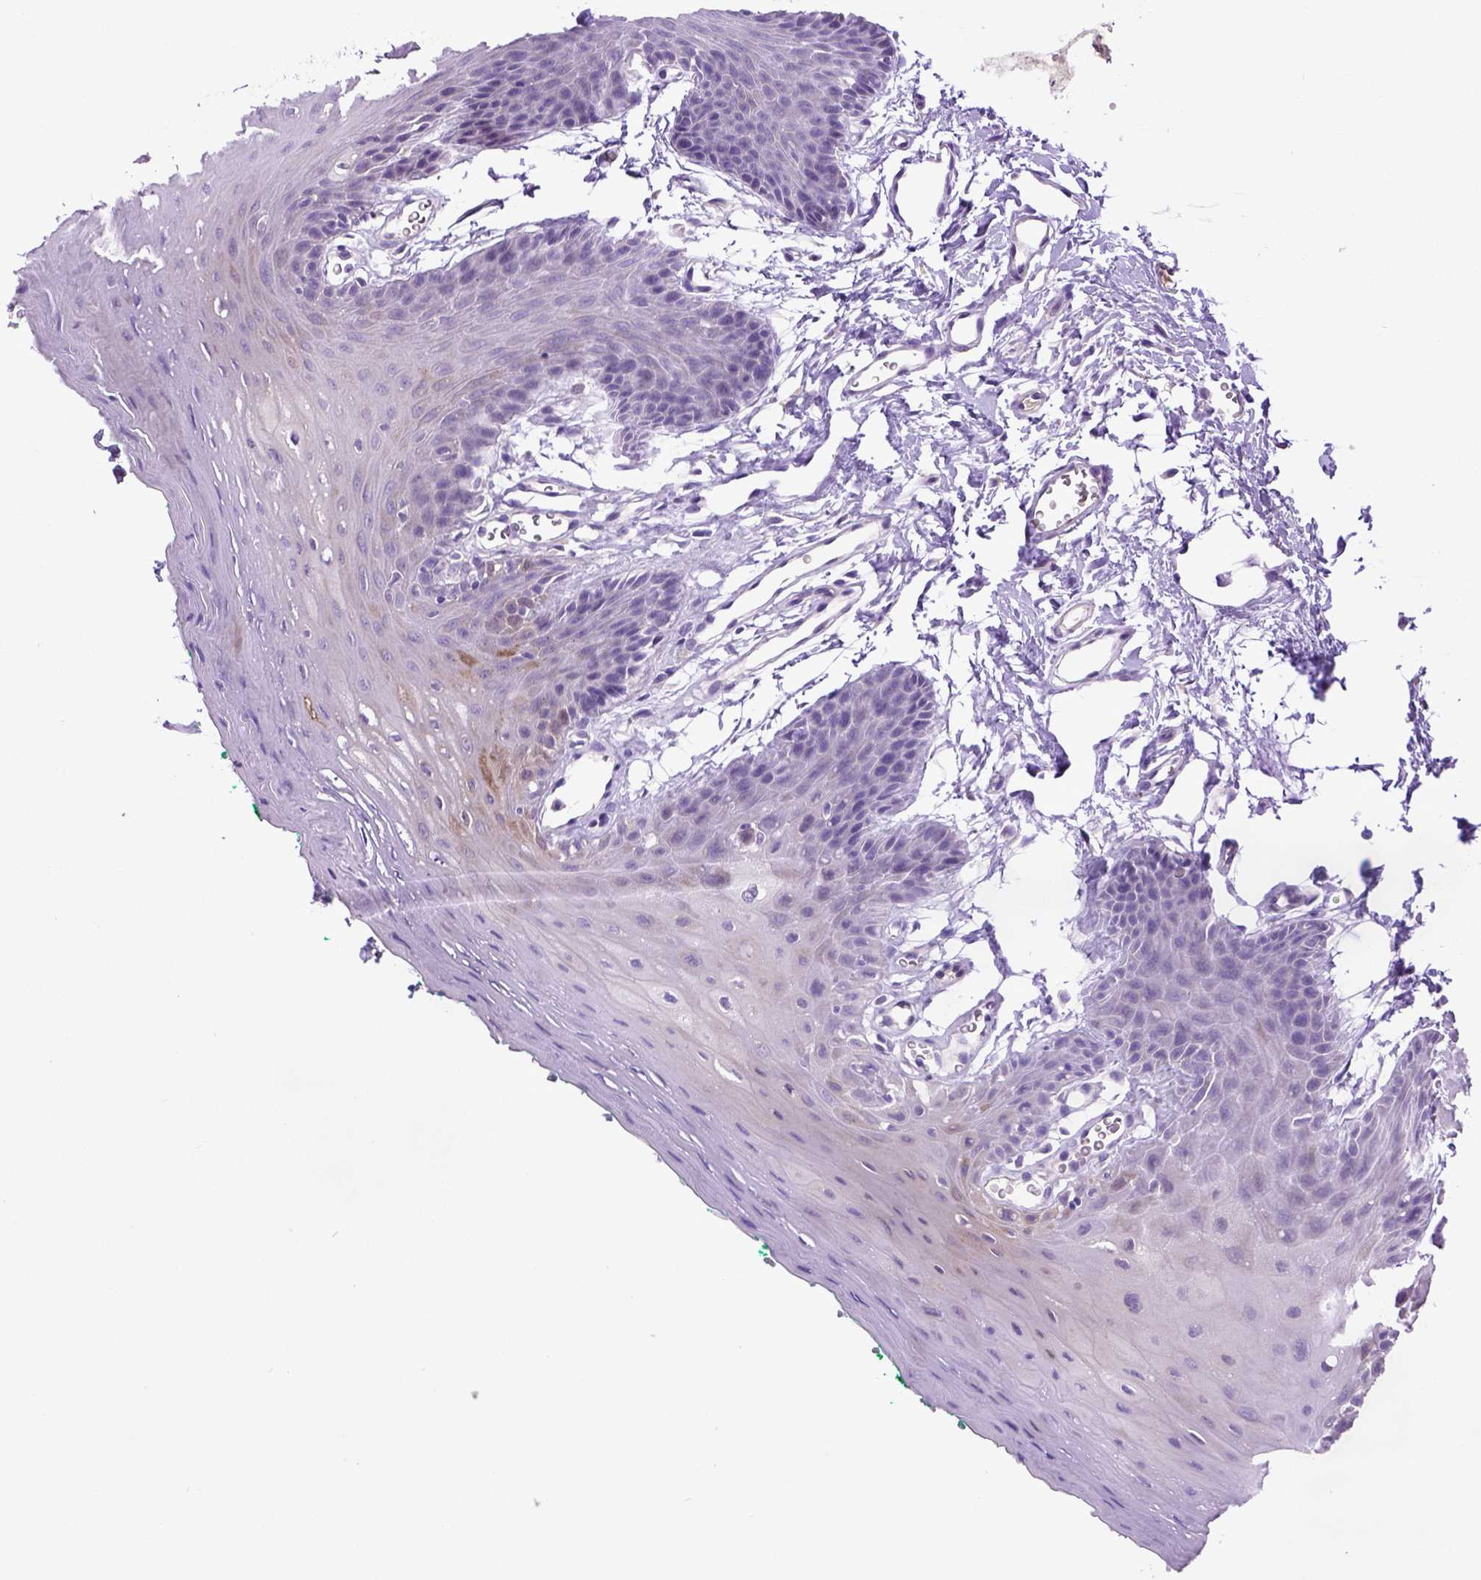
{"staining": {"intensity": "negative", "quantity": "none", "location": "none"}, "tissue": "oral mucosa", "cell_type": "Squamous epithelial cells", "image_type": "normal", "snomed": [{"axis": "morphology", "description": "Normal tissue, NOS"}, {"axis": "morphology", "description": "Squamous cell carcinoma, NOS"}, {"axis": "topography", "description": "Oral tissue"}, {"axis": "topography", "description": "Head-Neck"}], "caption": "This is a micrograph of immunohistochemistry (IHC) staining of benign oral mucosa, which shows no staining in squamous epithelial cells.", "gene": "DEPDC1B", "patient": {"sex": "female", "age": 50}}